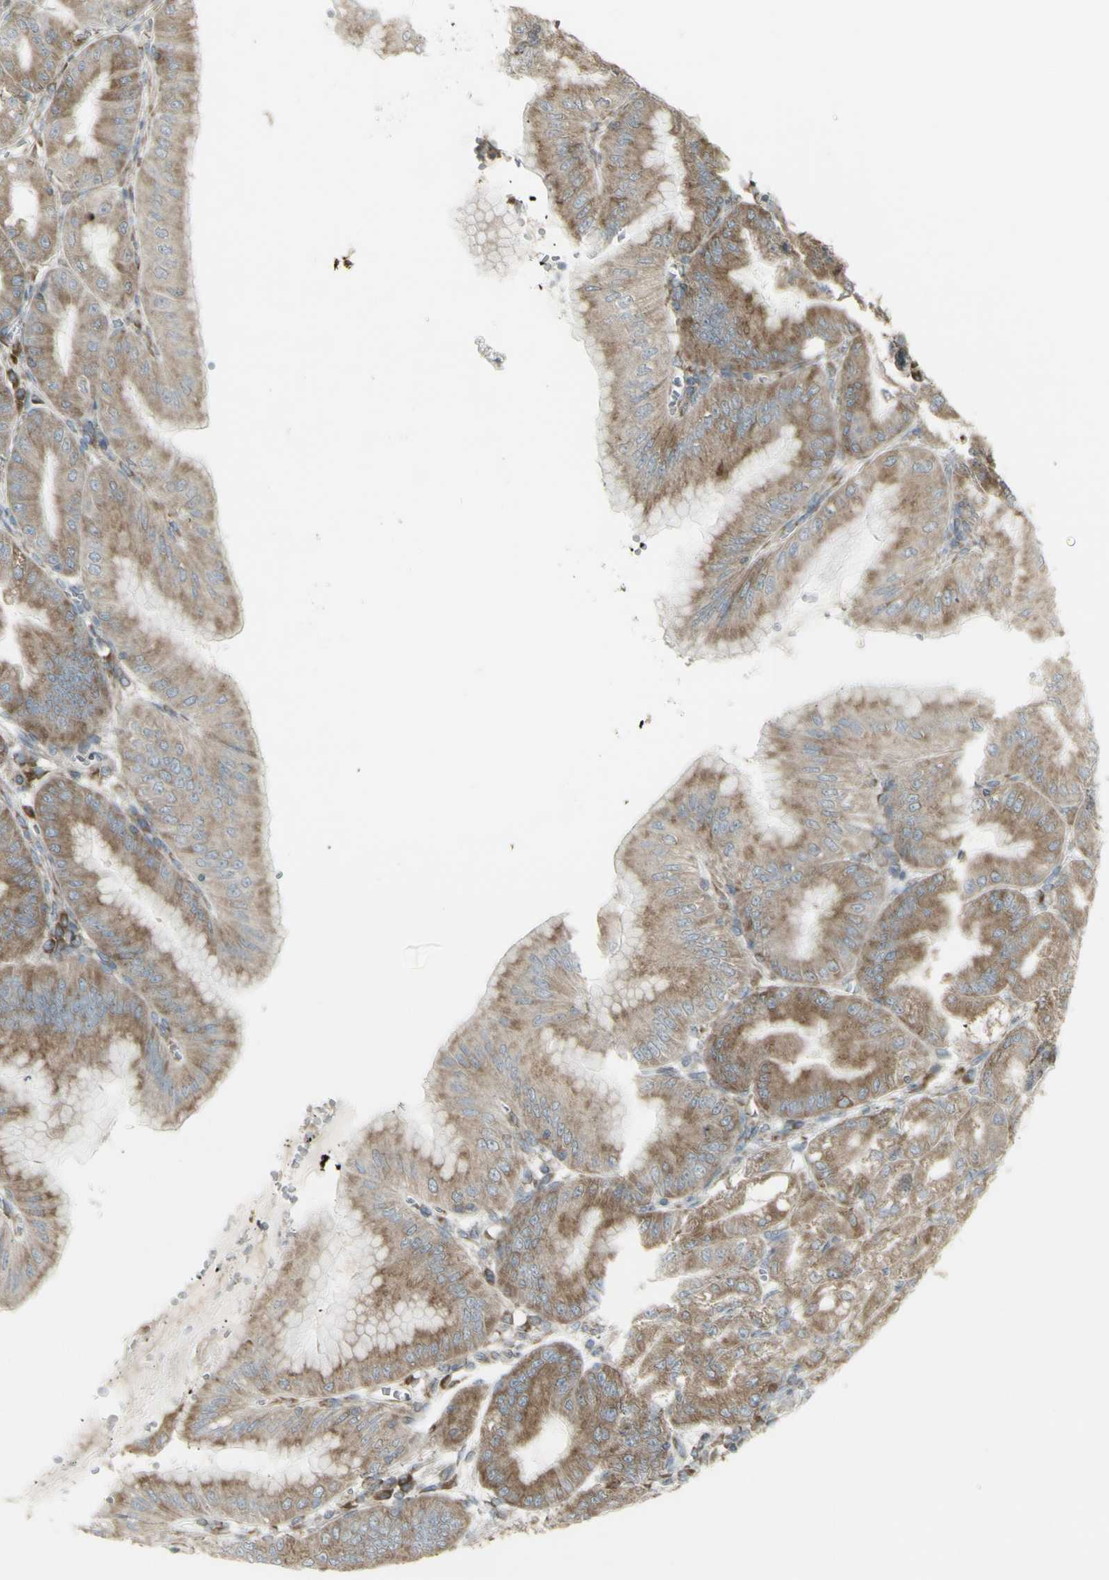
{"staining": {"intensity": "moderate", "quantity": ">75%", "location": "cytoplasmic/membranous"}, "tissue": "stomach", "cell_type": "Glandular cells", "image_type": "normal", "snomed": [{"axis": "morphology", "description": "Normal tissue, NOS"}, {"axis": "topography", "description": "Stomach, lower"}], "caption": "Immunohistochemistry (DAB) staining of unremarkable human stomach shows moderate cytoplasmic/membranous protein positivity in about >75% of glandular cells. (DAB (3,3'-diaminobenzidine) = brown stain, brightfield microscopy at high magnification).", "gene": "FKBP3", "patient": {"sex": "male", "age": 71}}